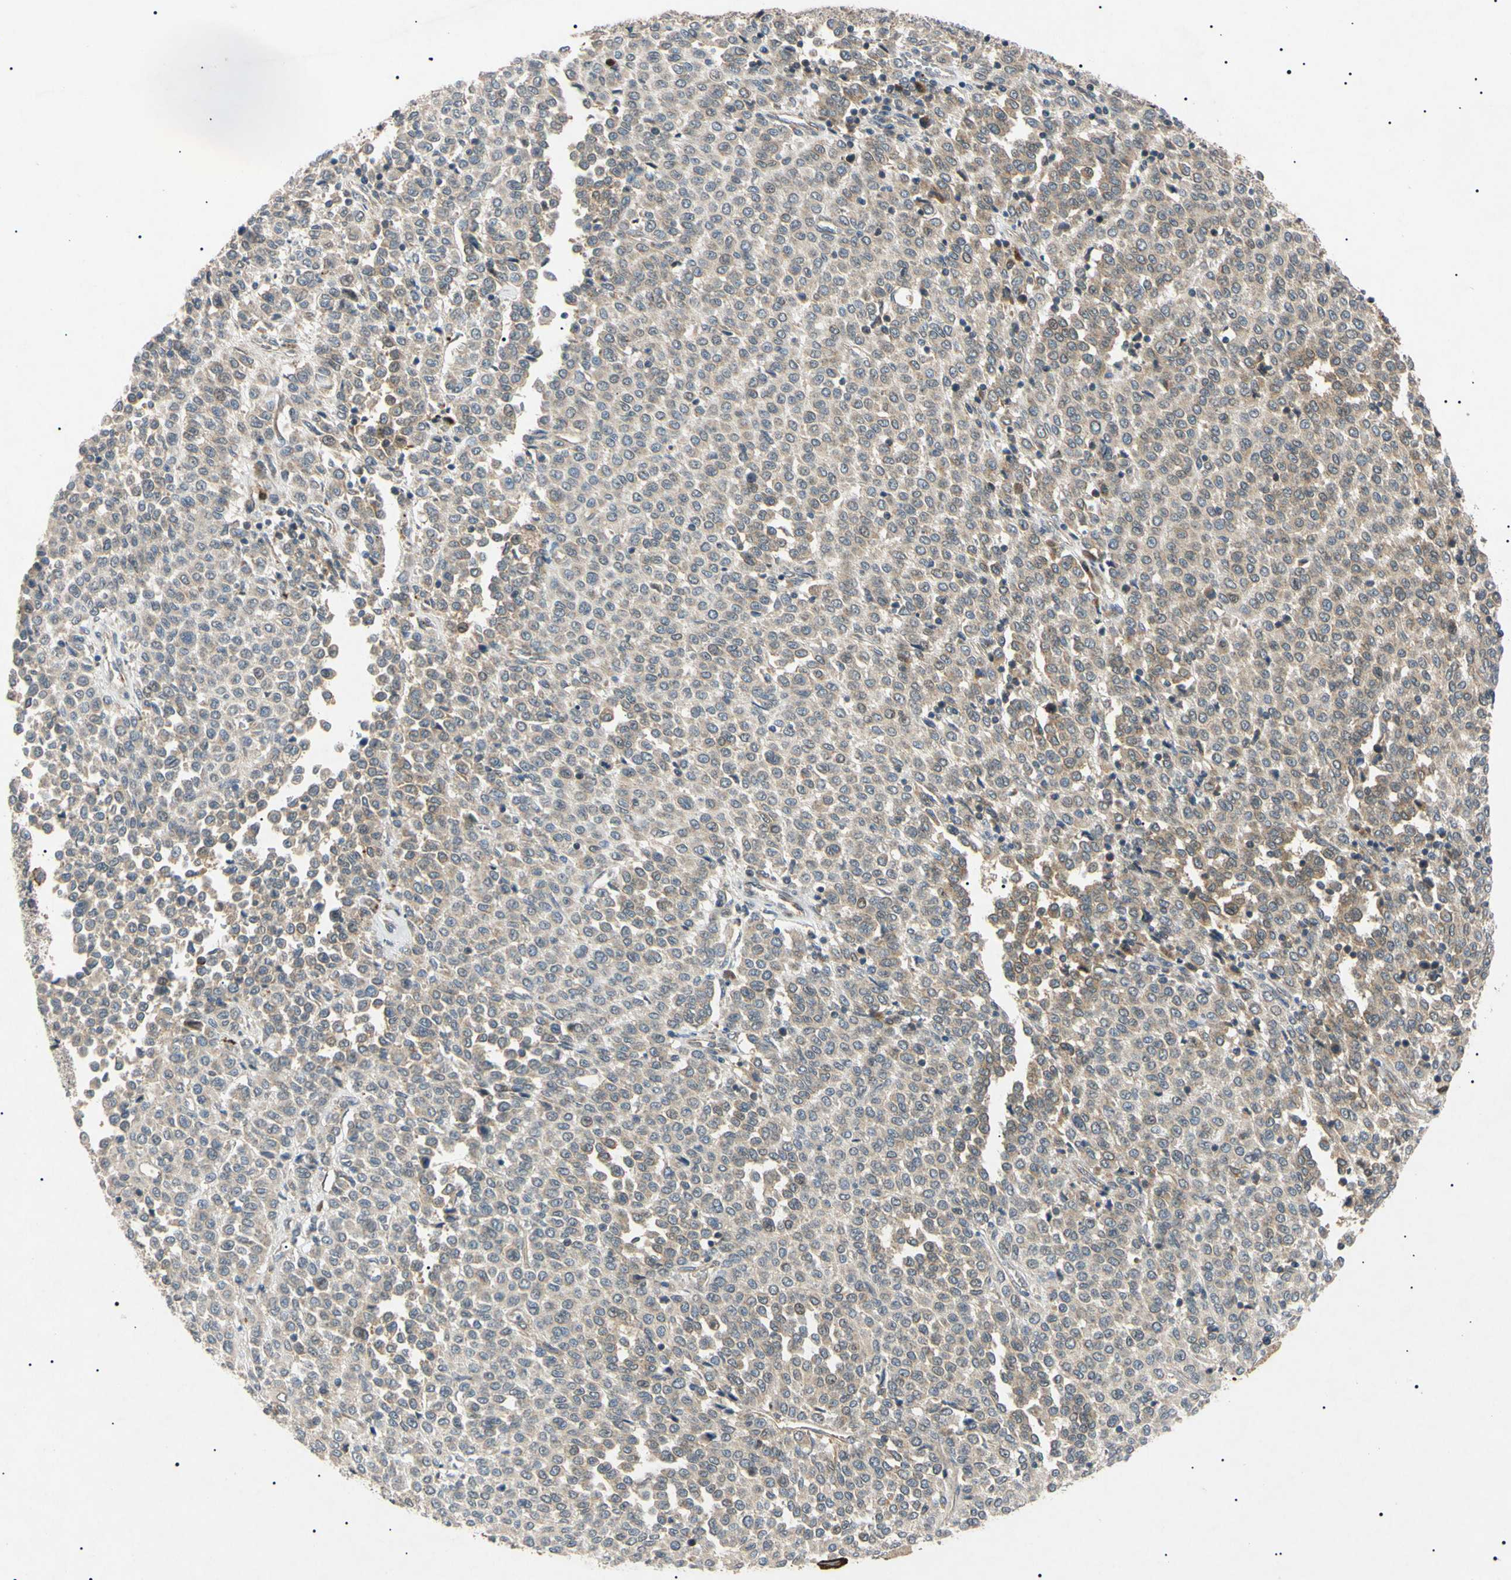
{"staining": {"intensity": "weak", "quantity": ">75%", "location": "cytoplasmic/membranous"}, "tissue": "melanoma", "cell_type": "Tumor cells", "image_type": "cancer", "snomed": [{"axis": "morphology", "description": "Malignant melanoma, Metastatic site"}, {"axis": "topography", "description": "Pancreas"}], "caption": "Immunohistochemical staining of malignant melanoma (metastatic site) displays weak cytoplasmic/membranous protein positivity in about >75% of tumor cells. Immunohistochemistry stains the protein in brown and the nuclei are stained blue.", "gene": "TUBB4A", "patient": {"sex": "female", "age": 30}}